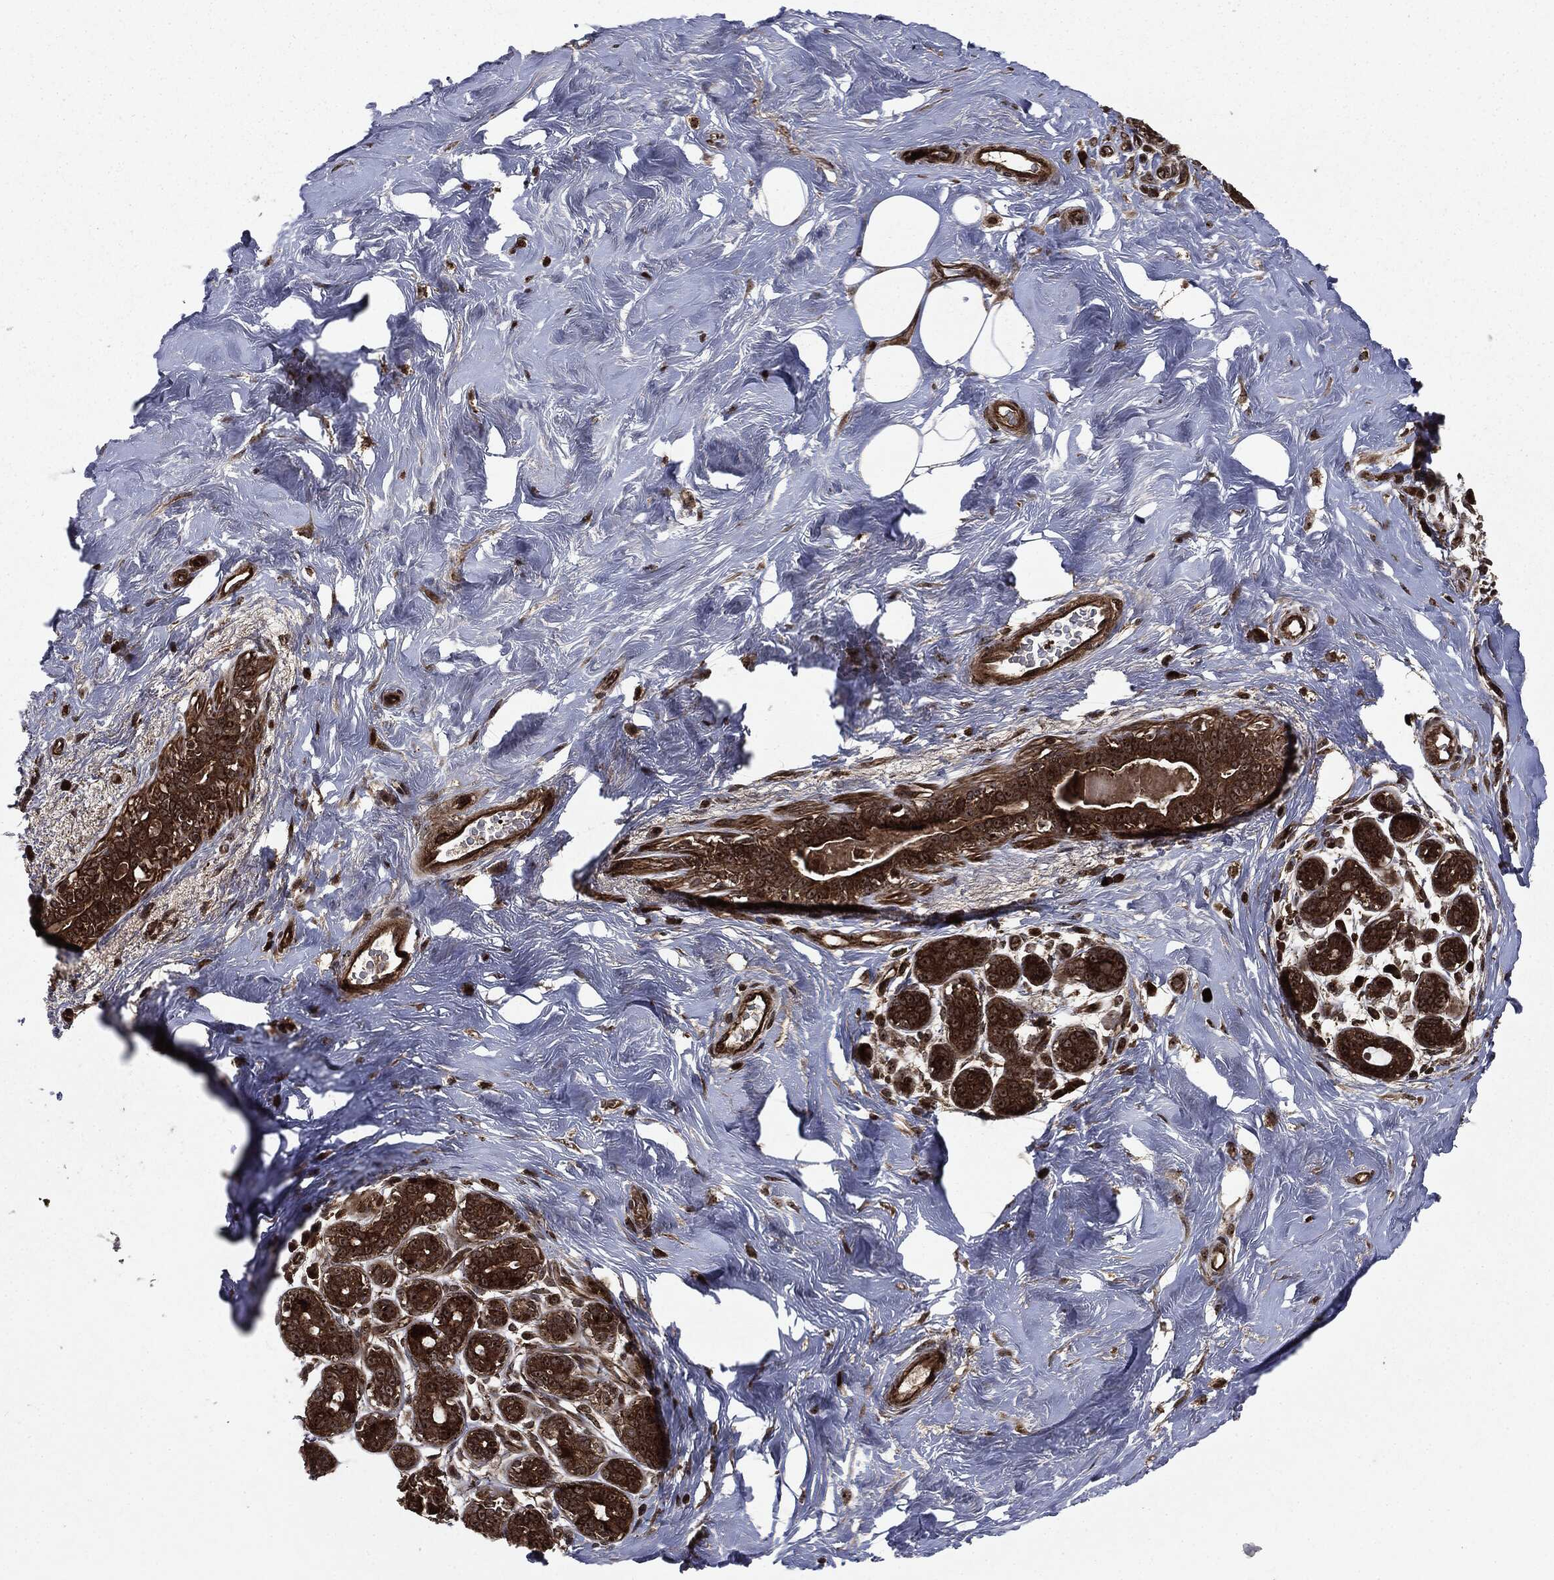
{"staining": {"intensity": "moderate", "quantity": ">75%", "location": "cytoplasmic/membranous,nuclear"}, "tissue": "breast", "cell_type": "Glandular cells", "image_type": "normal", "snomed": [{"axis": "morphology", "description": "Normal tissue, NOS"}, {"axis": "topography", "description": "Breast"}], "caption": "Immunohistochemical staining of benign human breast displays >75% levels of moderate cytoplasmic/membranous,nuclear protein expression in approximately >75% of glandular cells.", "gene": "CARD6", "patient": {"sex": "female", "age": 43}}